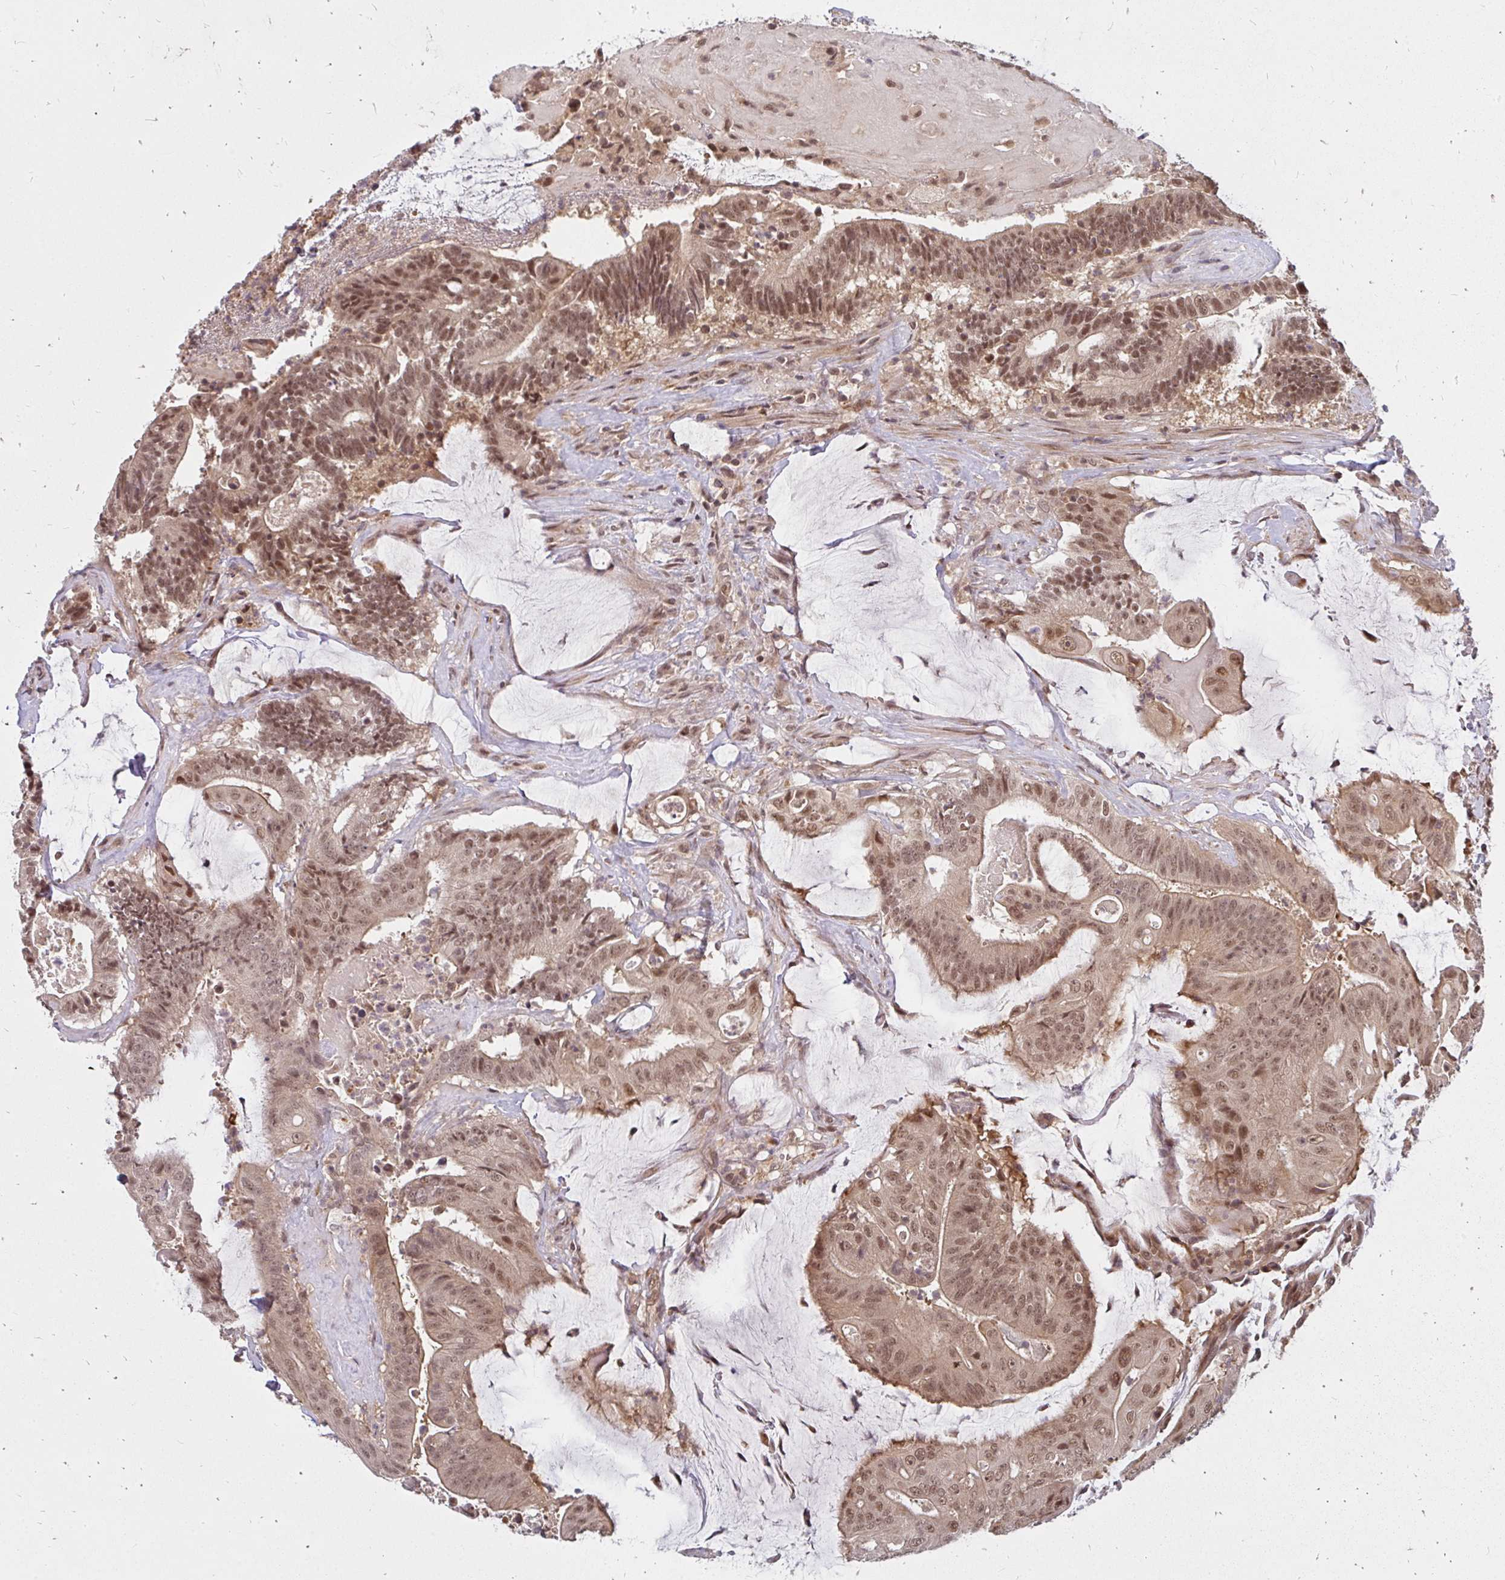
{"staining": {"intensity": "moderate", "quantity": ">75%", "location": "nuclear"}, "tissue": "colorectal cancer", "cell_type": "Tumor cells", "image_type": "cancer", "snomed": [{"axis": "morphology", "description": "Adenocarcinoma, NOS"}, {"axis": "topography", "description": "Colon"}], "caption": "The immunohistochemical stain shows moderate nuclear expression in tumor cells of colorectal cancer (adenocarcinoma) tissue. (DAB = brown stain, brightfield microscopy at high magnification).", "gene": "GTF3C6", "patient": {"sex": "female", "age": 43}}